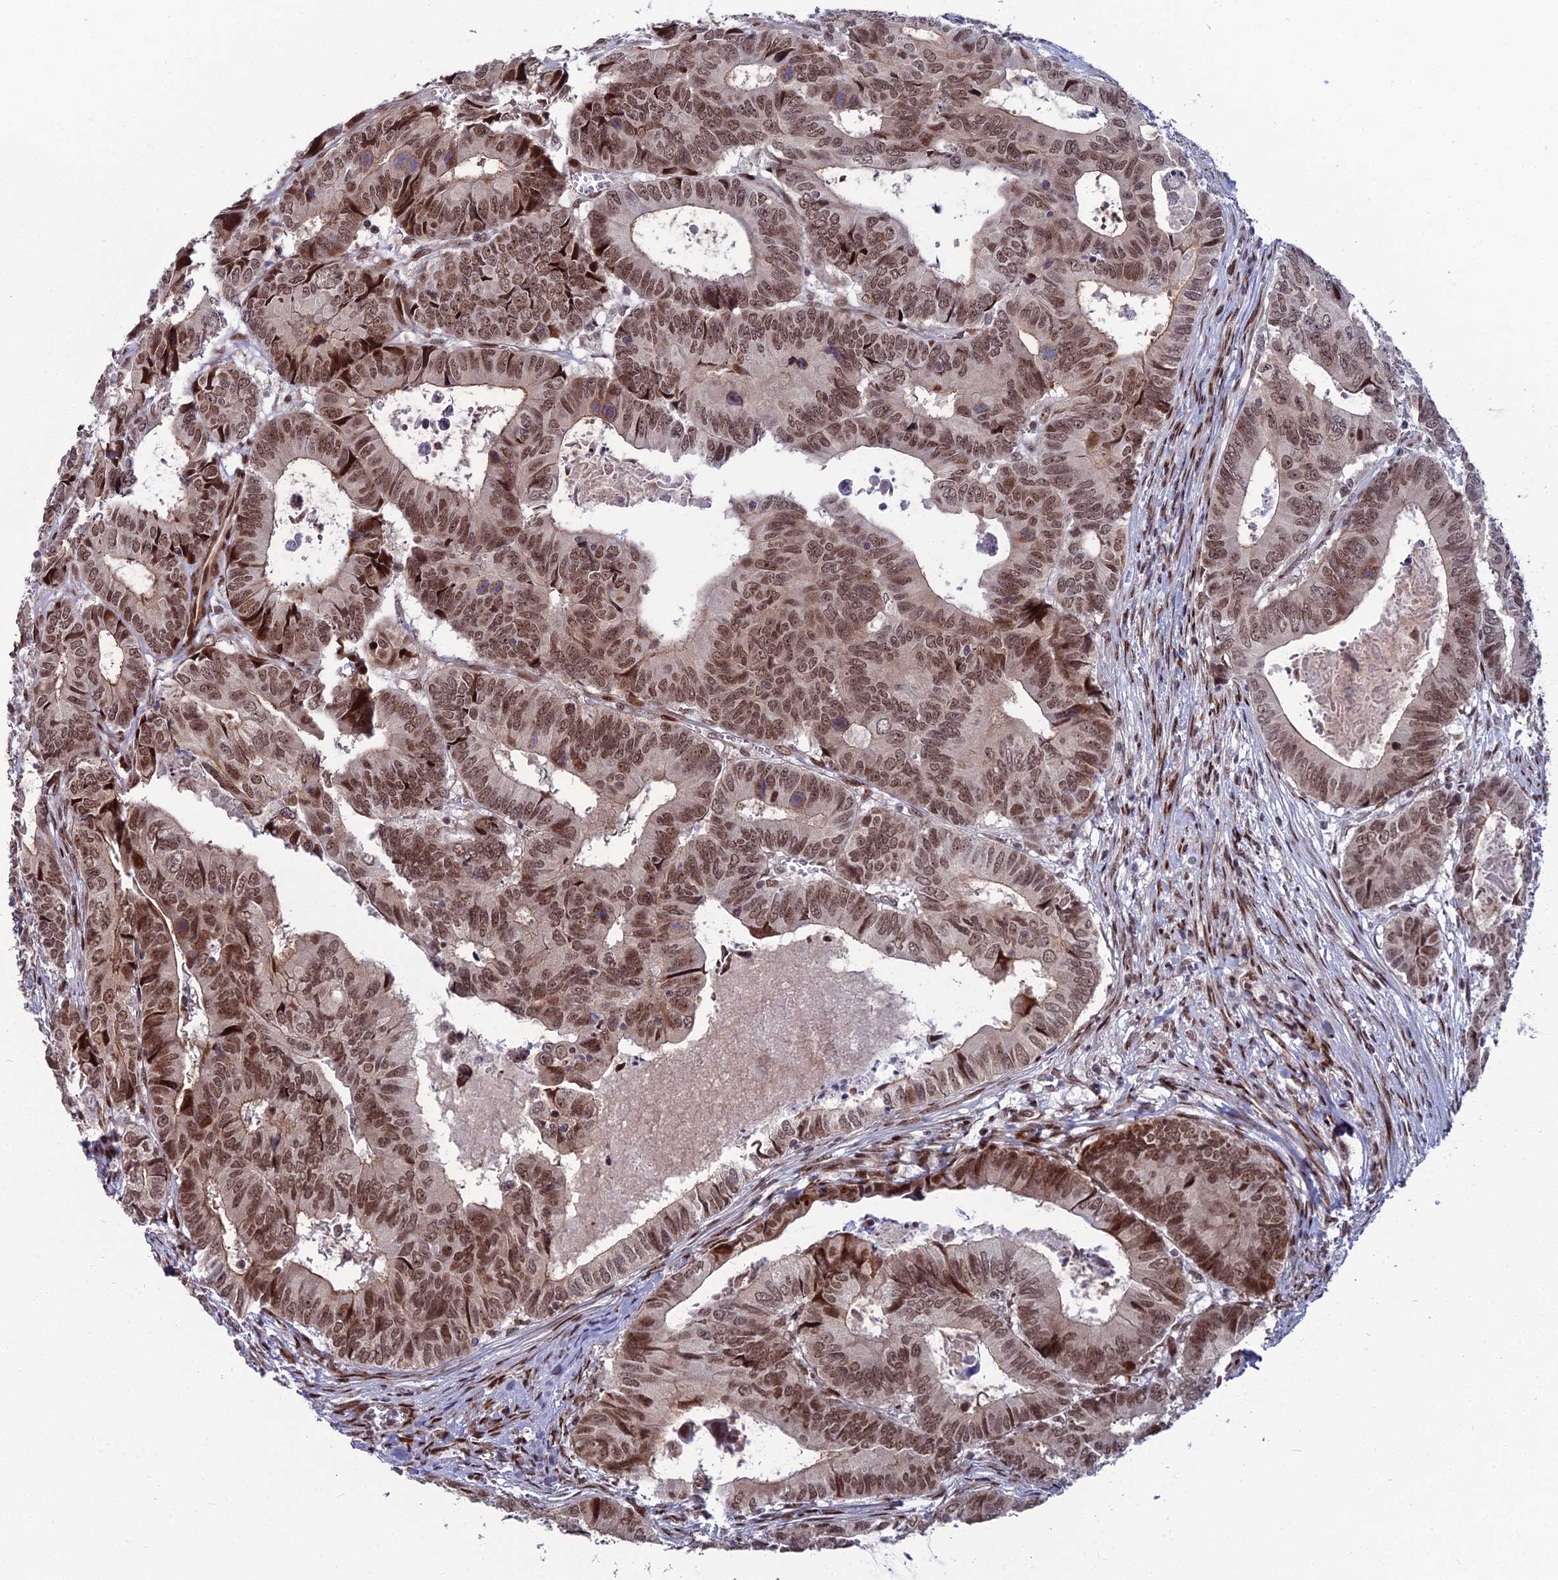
{"staining": {"intensity": "moderate", "quantity": ">75%", "location": "cytoplasmic/membranous,nuclear"}, "tissue": "colorectal cancer", "cell_type": "Tumor cells", "image_type": "cancer", "snomed": [{"axis": "morphology", "description": "Adenocarcinoma, NOS"}, {"axis": "topography", "description": "Colon"}], "caption": "Immunohistochemical staining of colorectal cancer displays medium levels of moderate cytoplasmic/membranous and nuclear expression in approximately >75% of tumor cells.", "gene": "ZNF668", "patient": {"sex": "male", "age": 85}}